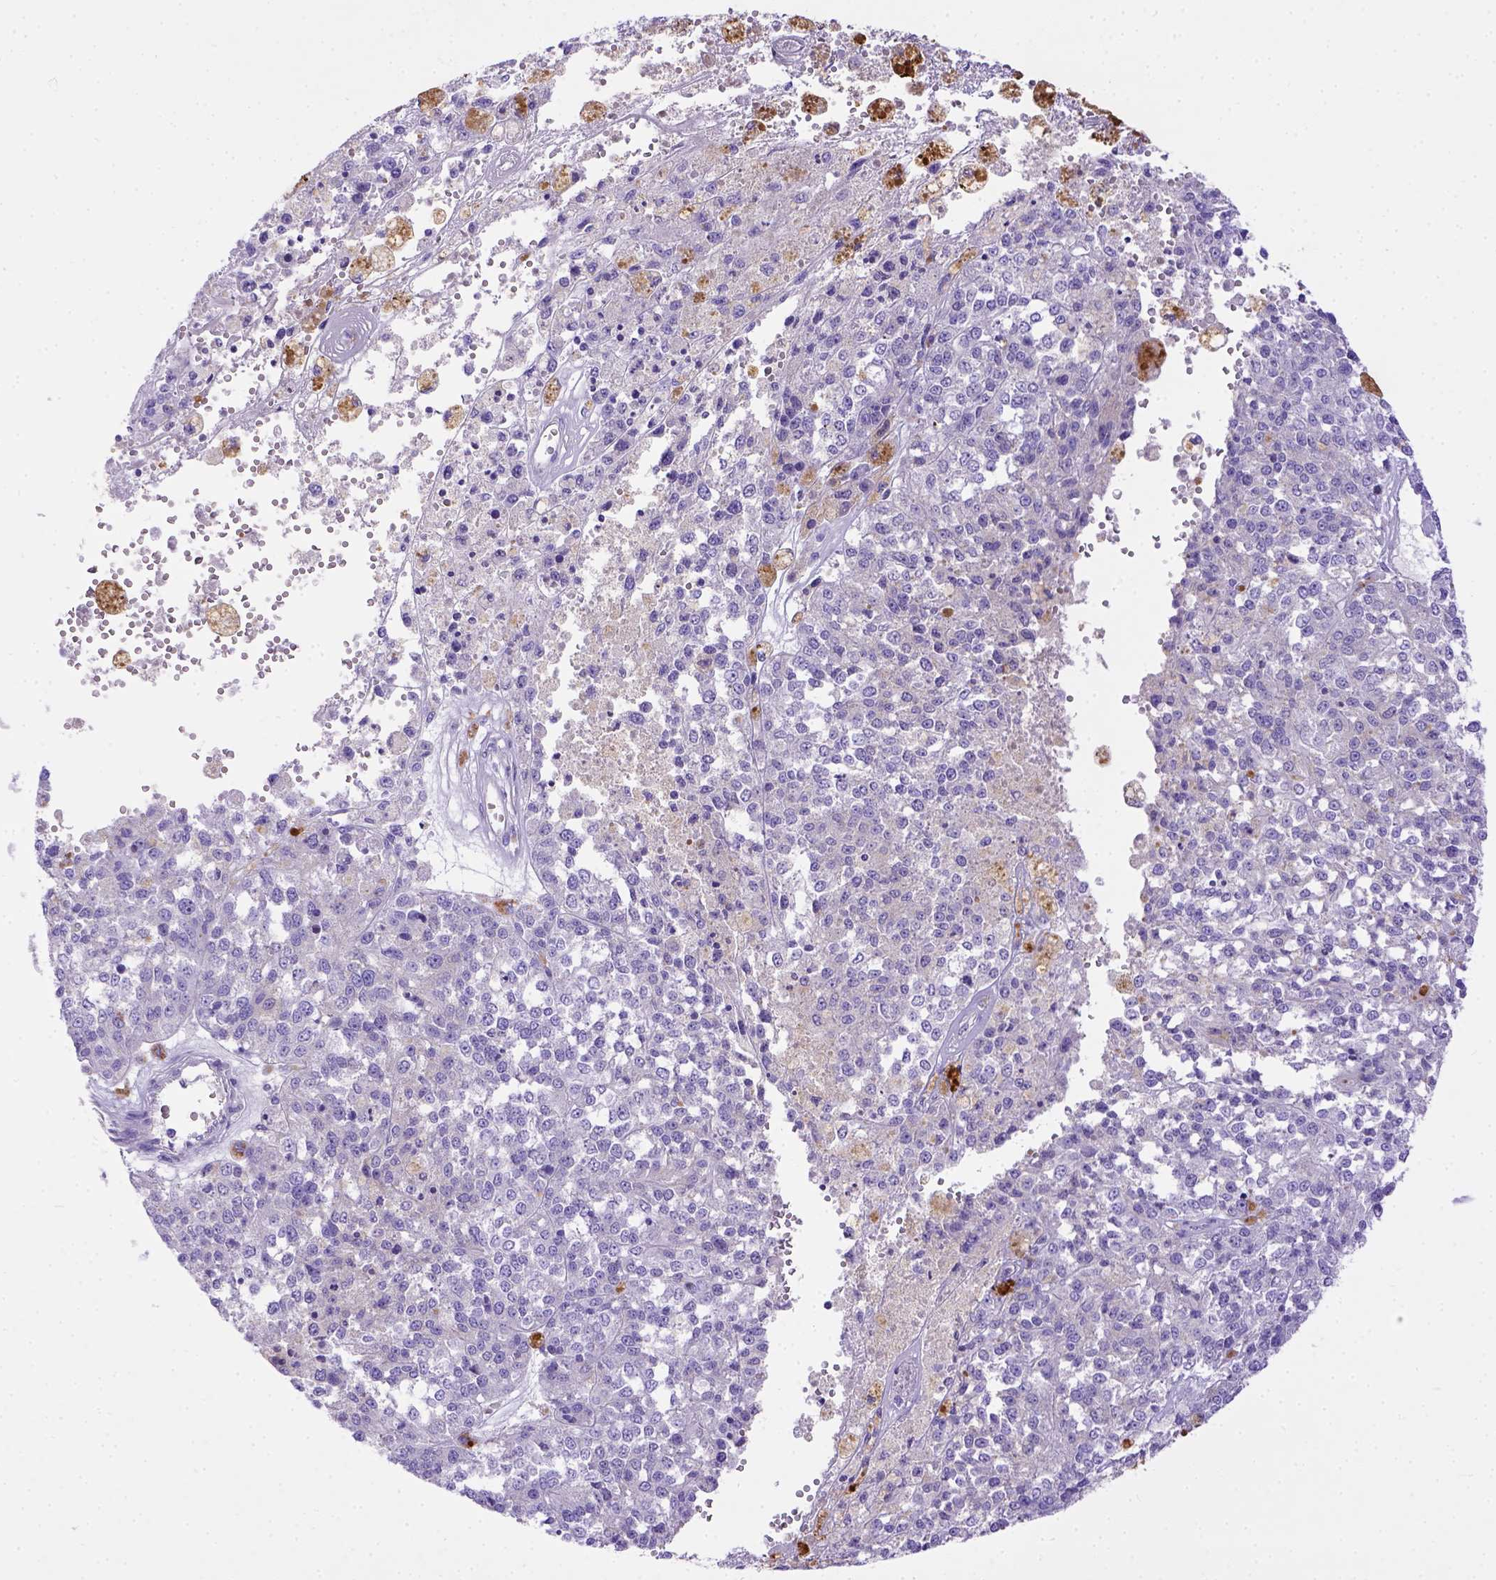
{"staining": {"intensity": "negative", "quantity": "none", "location": "none"}, "tissue": "melanoma", "cell_type": "Tumor cells", "image_type": "cancer", "snomed": [{"axis": "morphology", "description": "Malignant melanoma, Metastatic site"}, {"axis": "topography", "description": "Lymph node"}], "caption": "Human malignant melanoma (metastatic site) stained for a protein using immunohistochemistry exhibits no staining in tumor cells.", "gene": "LRRC18", "patient": {"sex": "female", "age": 64}}